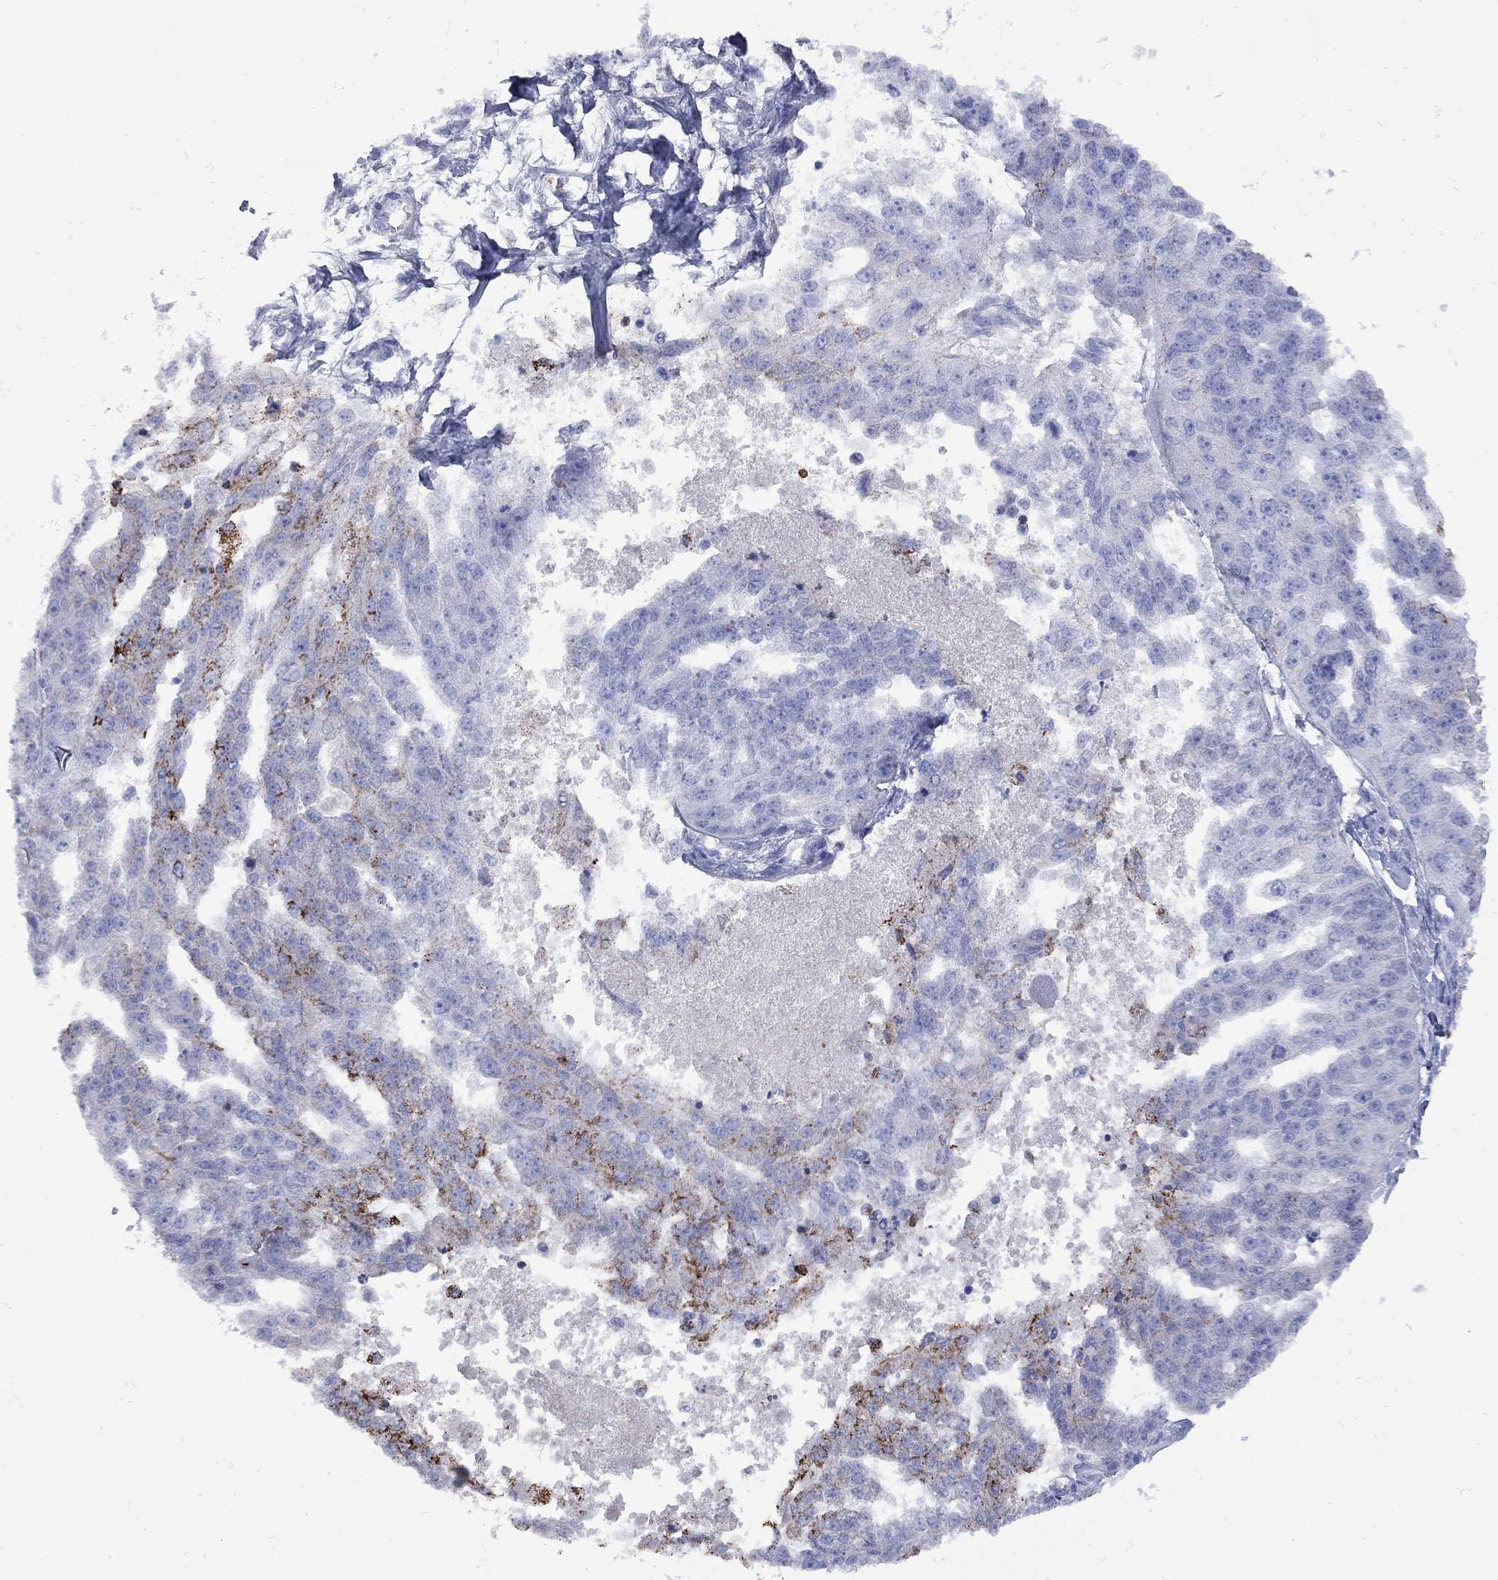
{"staining": {"intensity": "strong", "quantity": "<25%", "location": "cytoplasmic/membranous"}, "tissue": "ovarian cancer", "cell_type": "Tumor cells", "image_type": "cancer", "snomed": [{"axis": "morphology", "description": "Cystadenocarcinoma, serous, NOS"}, {"axis": "topography", "description": "Ovary"}], "caption": "High-magnification brightfield microscopy of ovarian cancer stained with DAB (brown) and counterstained with hematoxylin (blue). tumor cells exhibit strong cytoplasmic/membranous positivity is seen in approximately<25% of cells.", "gene": "SESTD1", "patient": {"sex": "female", "age": 58}}